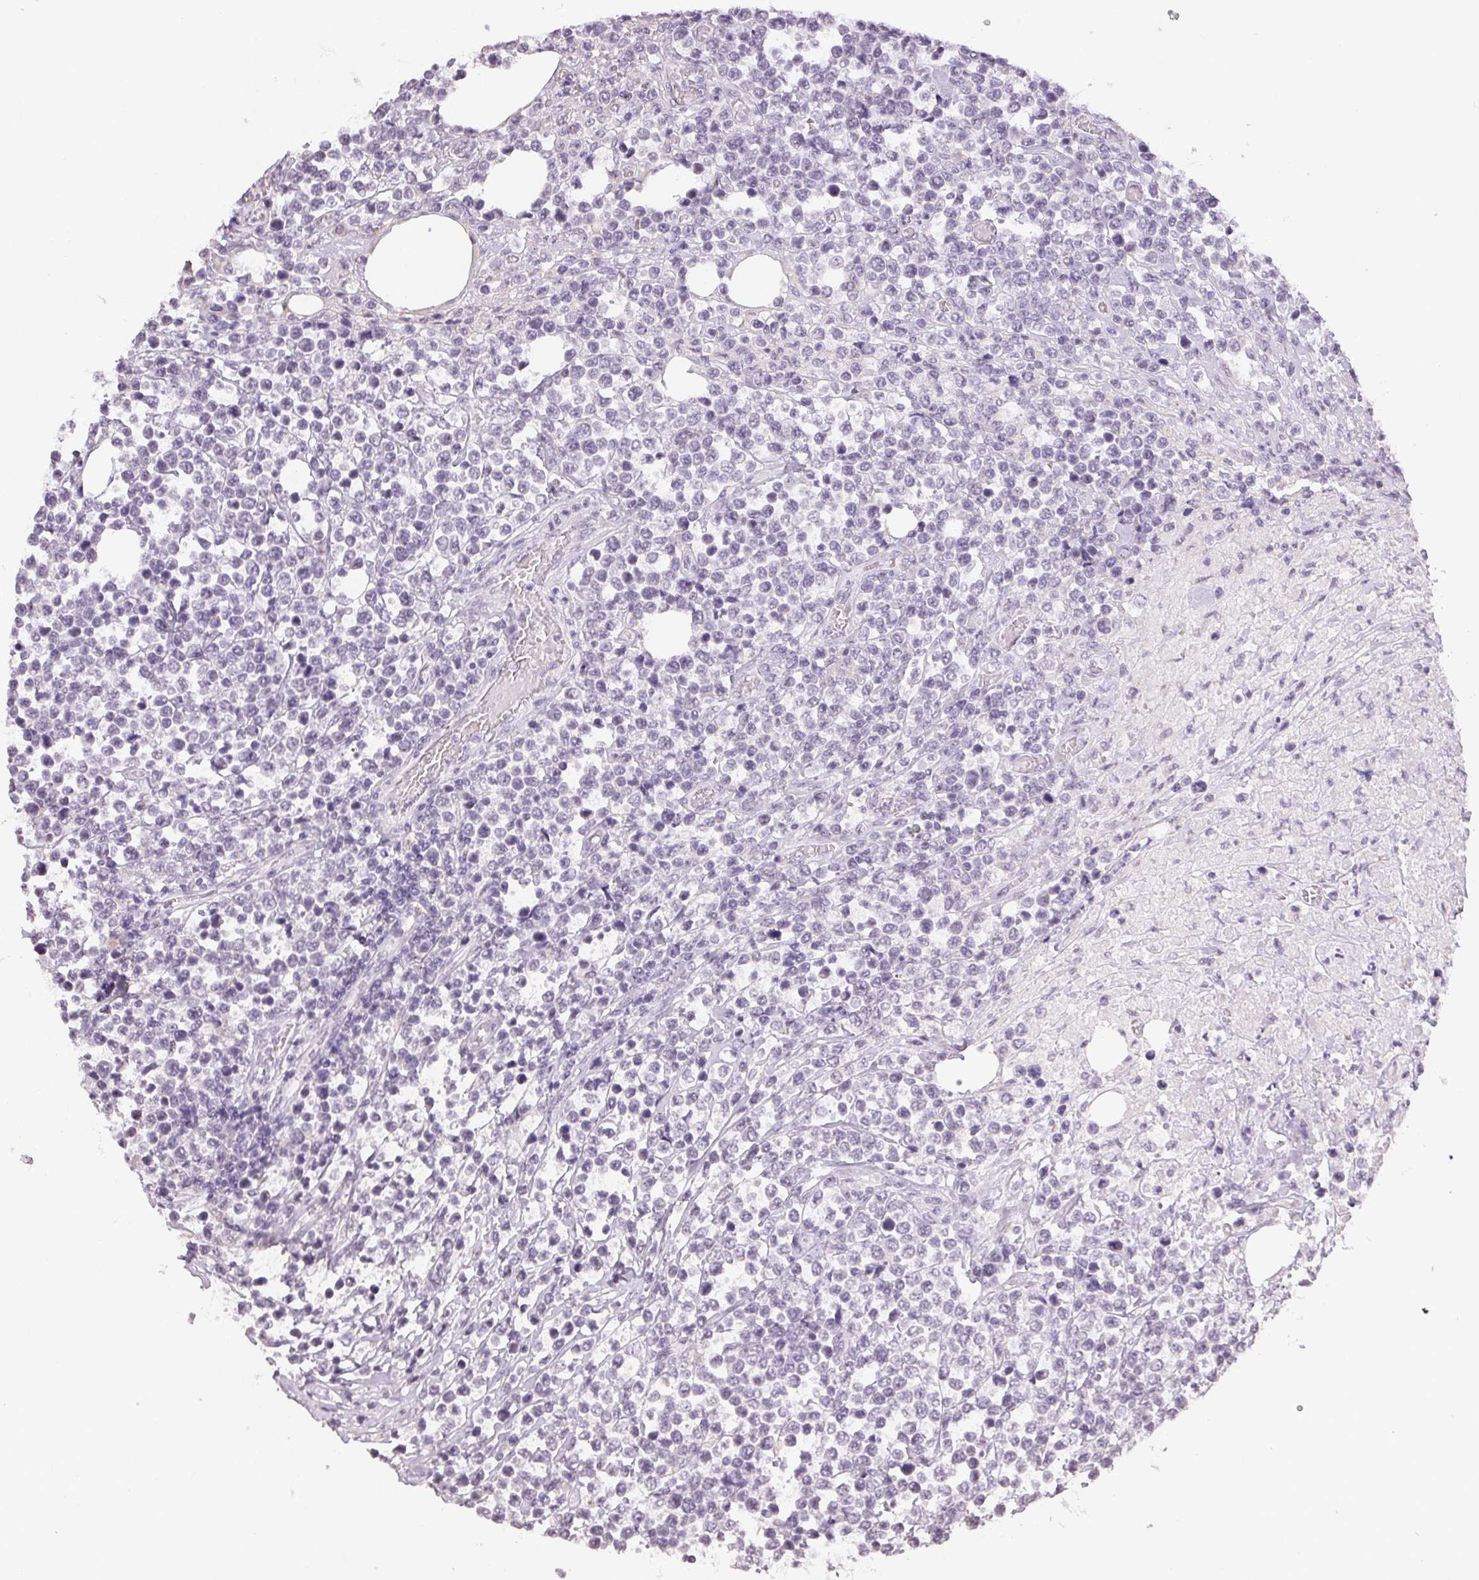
{"staining": {"intensity": "negative", "quantity": "none", "location": "none"}, "tissue": "lymphoma", "cell_type": "Tumor cells", "image_type": "cancer", "snomed": [{"axis": "morphology", "description": "Malignant lymphoma, non-Hodgkin's type, High grade"}, {"axis": "topography", "description": "Soft tissue"}], "caption": "Image shows no protein staining in tumor cells of lymphoma tissue.", "gene": "TMEM174", "patient": {"sex": "female", "age": 56}}